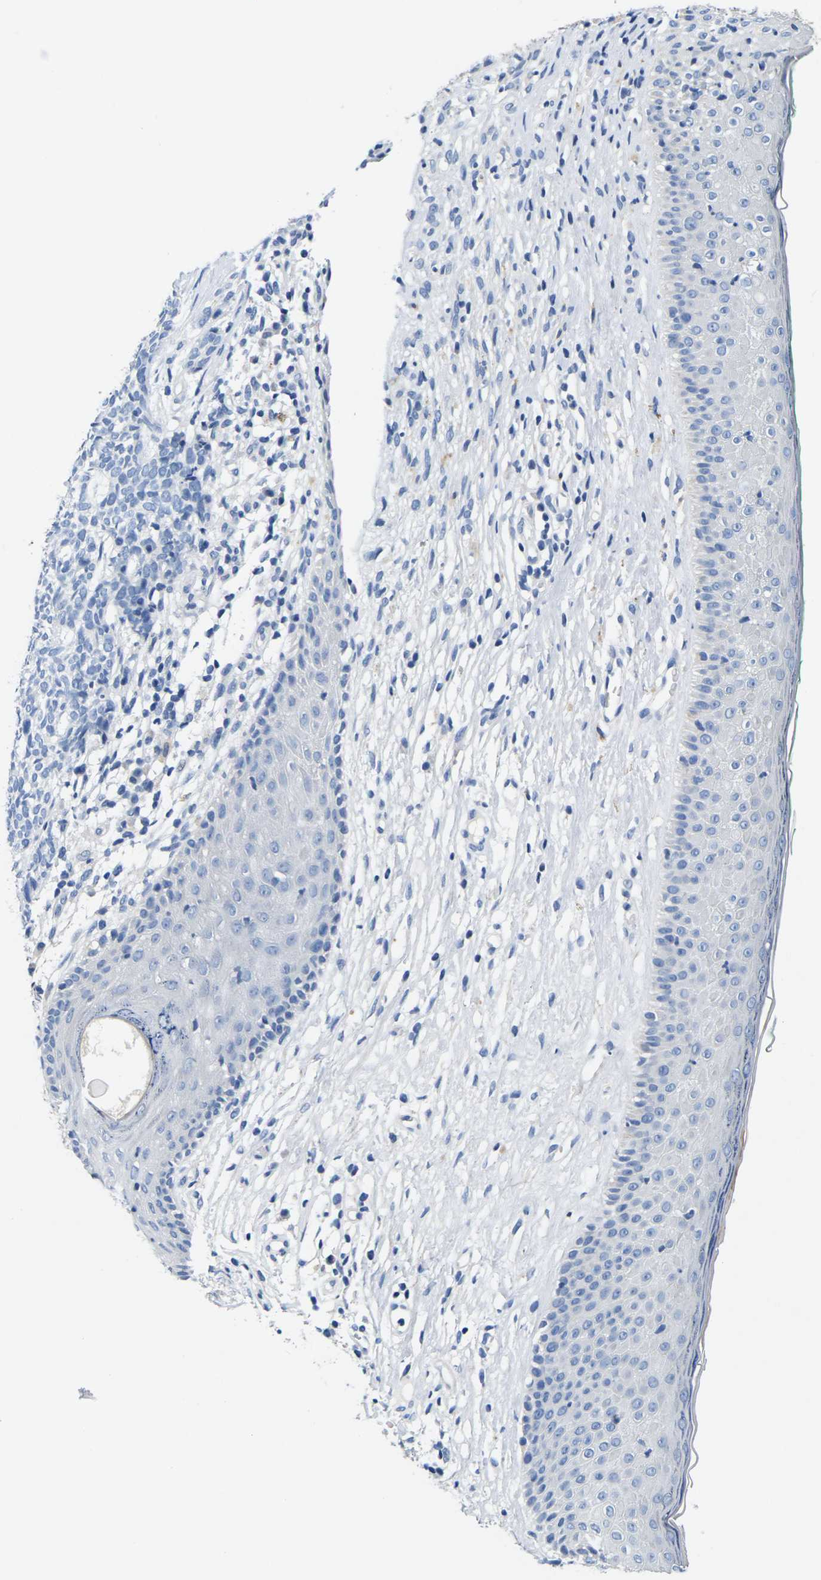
{"staining": {"intensity": "negative", "quantity": "none", "location": "none"}, "tissue": "skin cancer", "cell_type": "Tumor cells", "image_type": "cancer", "snomed": [{"axis": "morphology", "description": "Basal cell carcinoma"}, {"axis": "topography", "description": "Skin"}], "caption": "There is no significant staining in tumor cells of skin cancer (basal cell carcinoma).", "gene": "NOCT", "patient": {"sex": "female", "age": 84}}